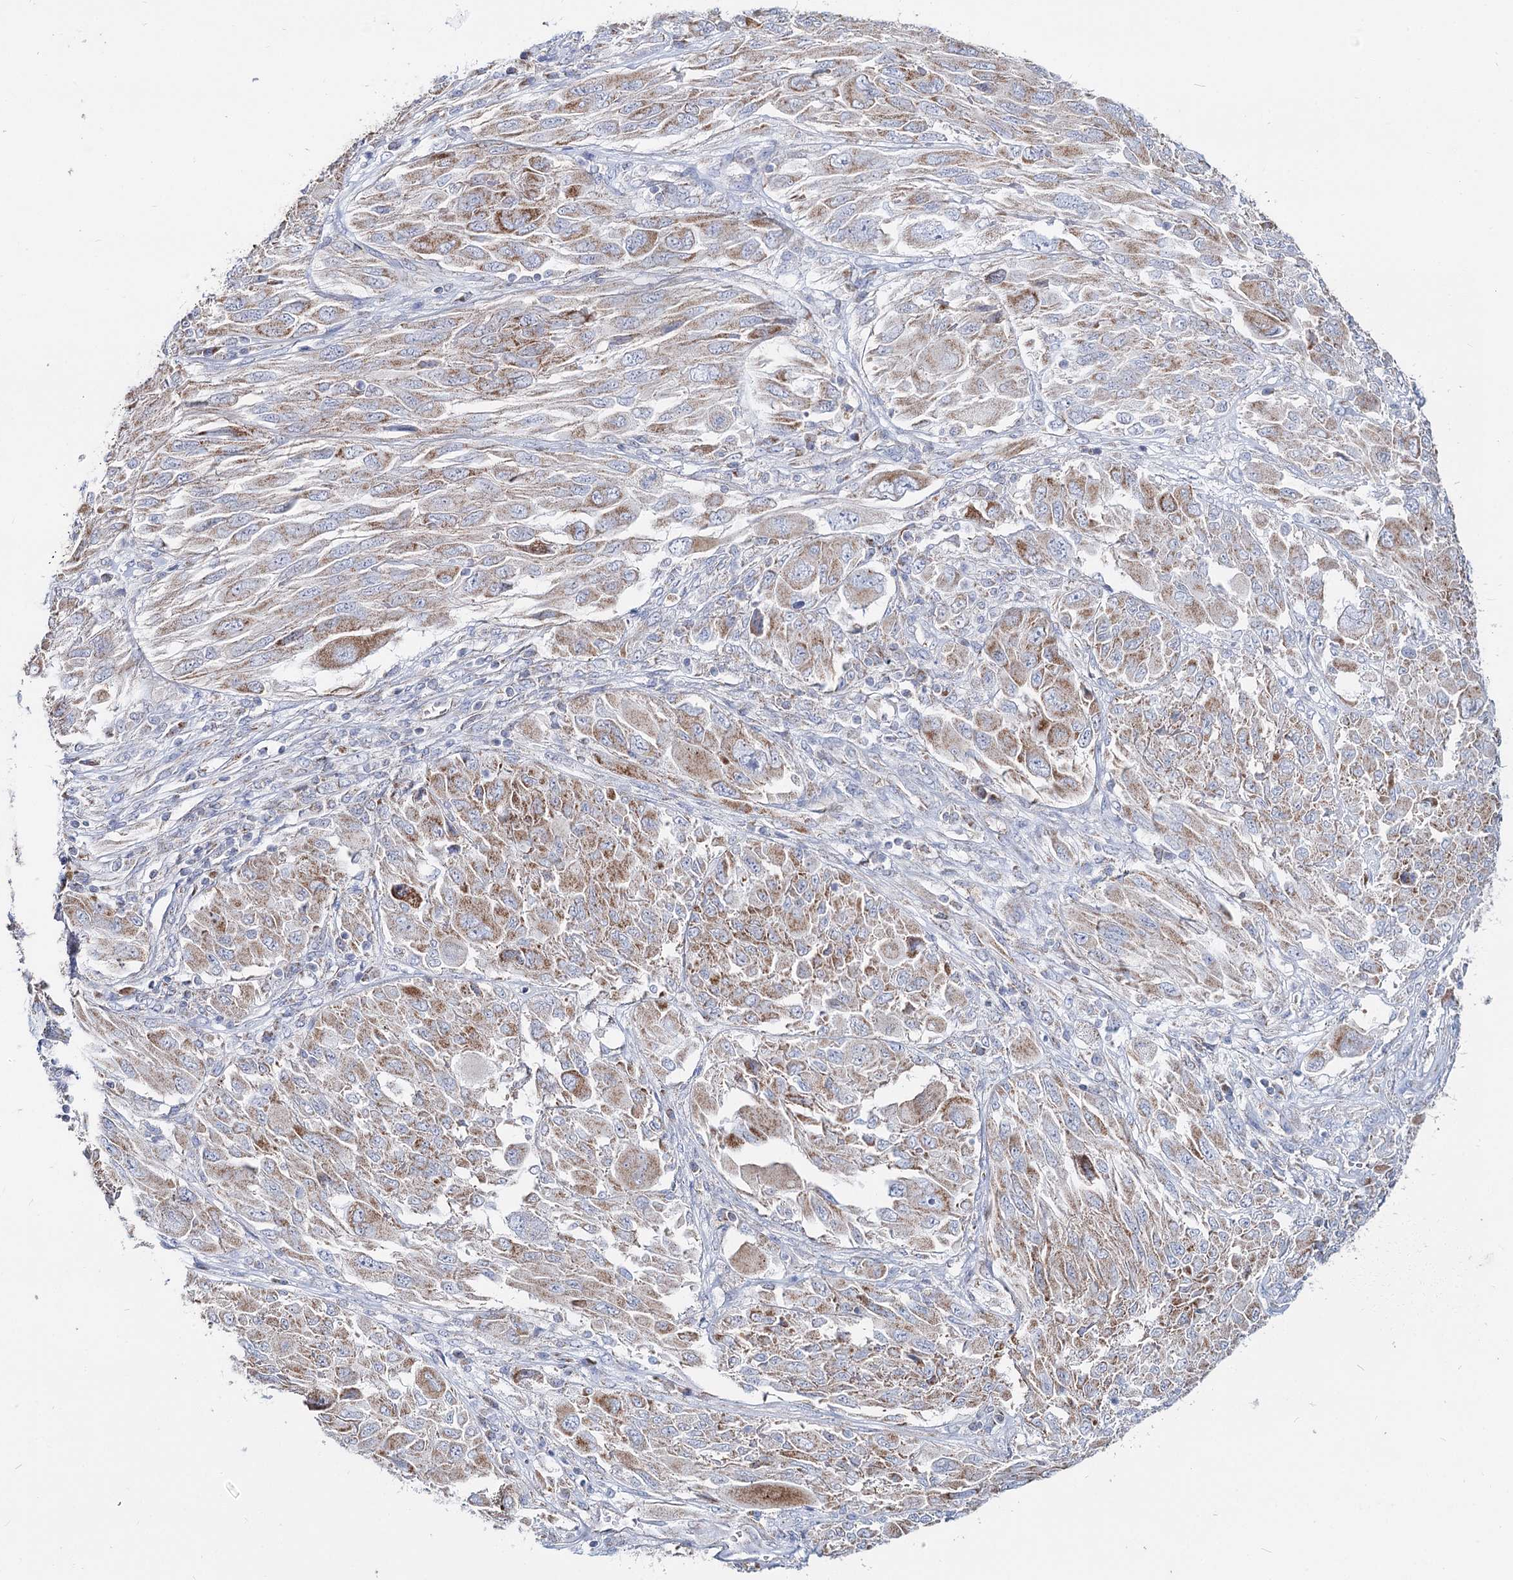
{"staining": {"intensity": "moderate", "quantity": ">75%", "location": "cytoplasmic/membranous"}, "tissue": "melanoma", "cell_type": "Tumor cells", "image_type": "cancer", "snomed": [{"axis": "morphology", "description": "Malignant melanoma, NOS"}, {"axis": "topography", "description": "Skin"}], "caption": "Protein expression analysis of human melanoma reveals moderate cytoplasmic/membranous expression in about >75% of tumor cells. Using DAB (brown) and hematoxylin (blue) stains, captured at high magnification using brightfield microscopy.", "gene": "MCCC2", "patient": {"sex": "female", "age": 91}}